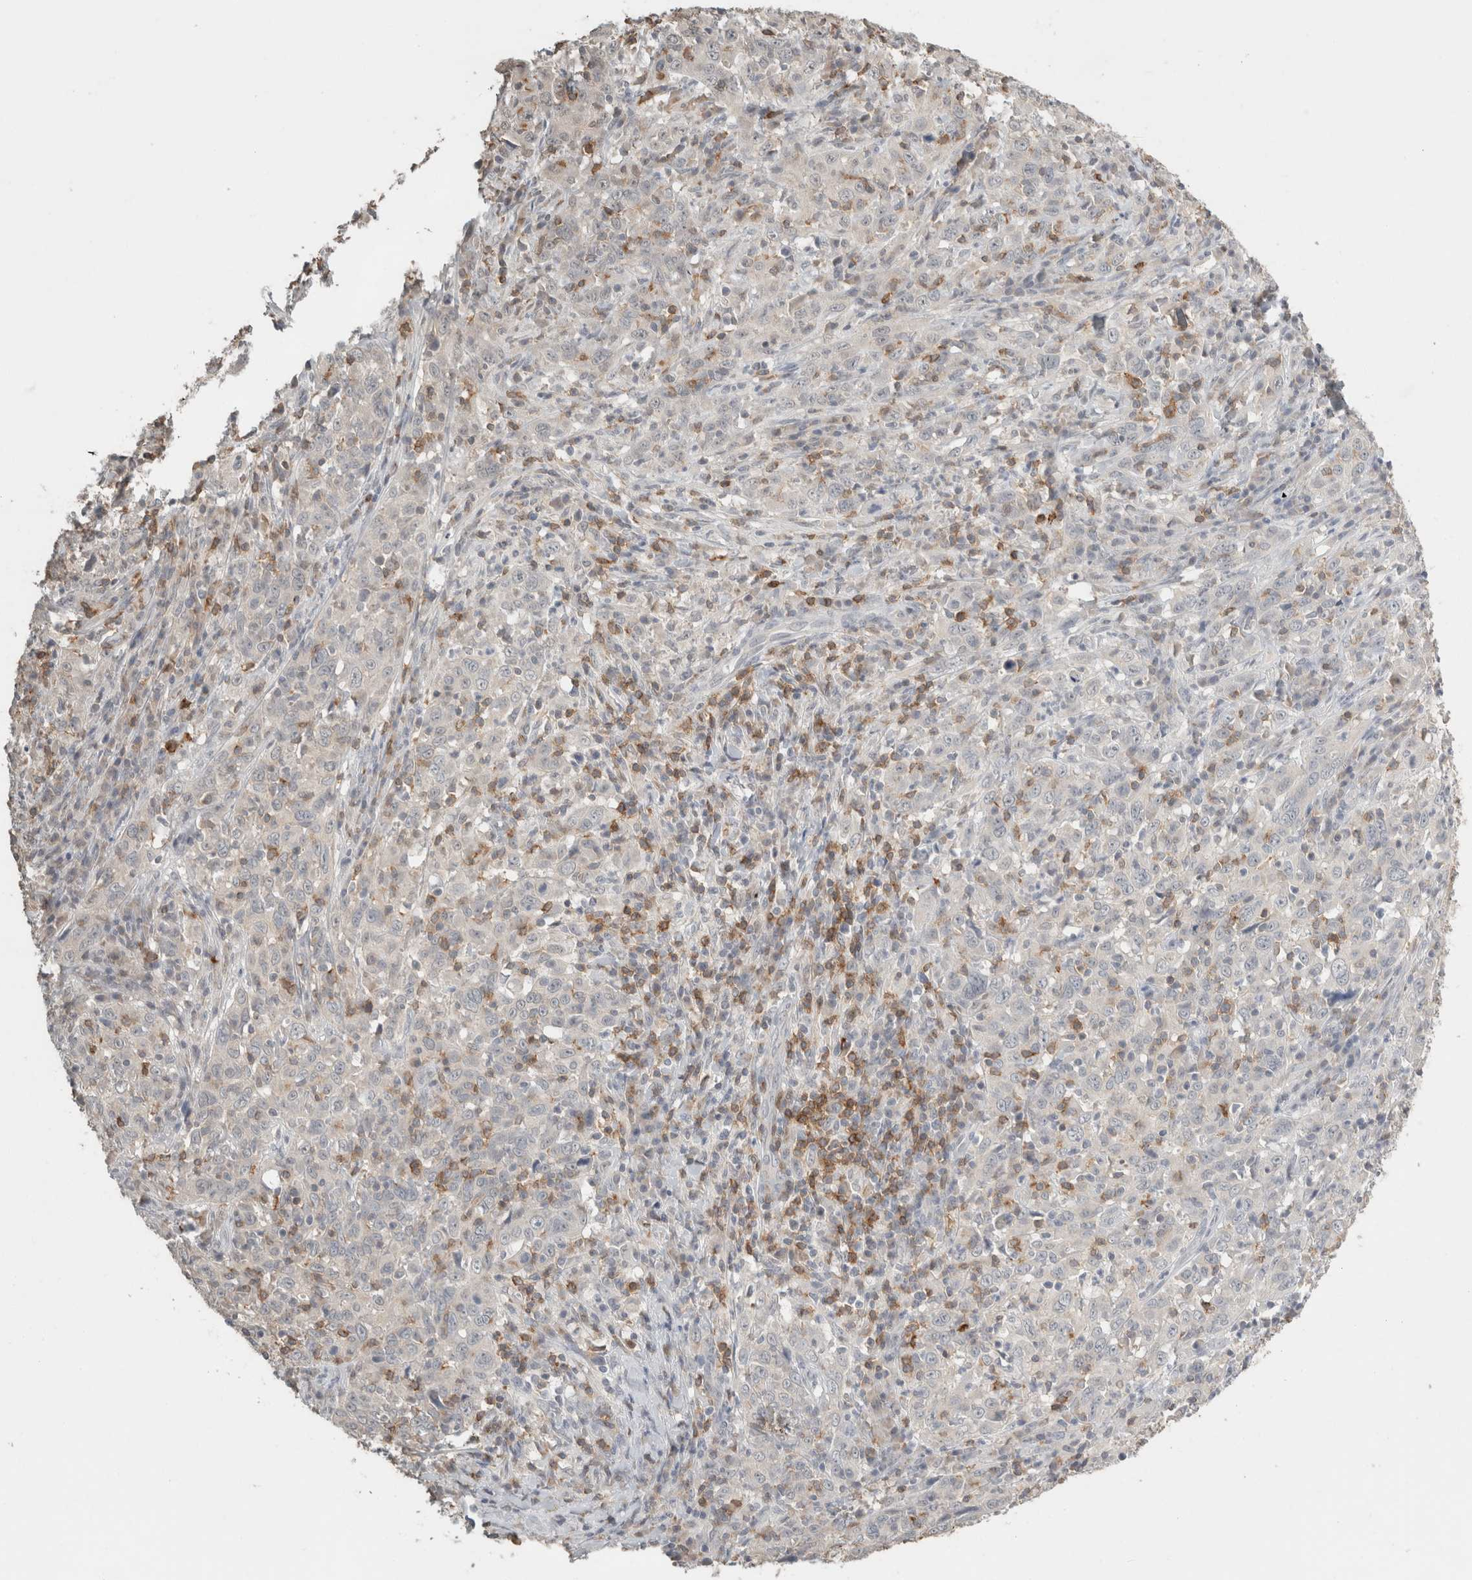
{"staining": {"intensity": "negative", "quantity": "none", "location": "none"}, "tissue": "cervical cancer", "cell_type": "Tumor cells", "image_type": "cancer", "snomed": [{"axis": "morphology", "description": "Squamous cell carcinoma, NOS"}, {"axis": "topography", "description": "Cervix"}], "caption": "Immunohistochemistry histopathology image of neoplastic tissue: human cervical squamous cell carcinoma stained with DAB exhibits no significant protein positivity in tumor cells.", "gene": "TRAT1", "patient": {"sex": "female", "age": 46}}